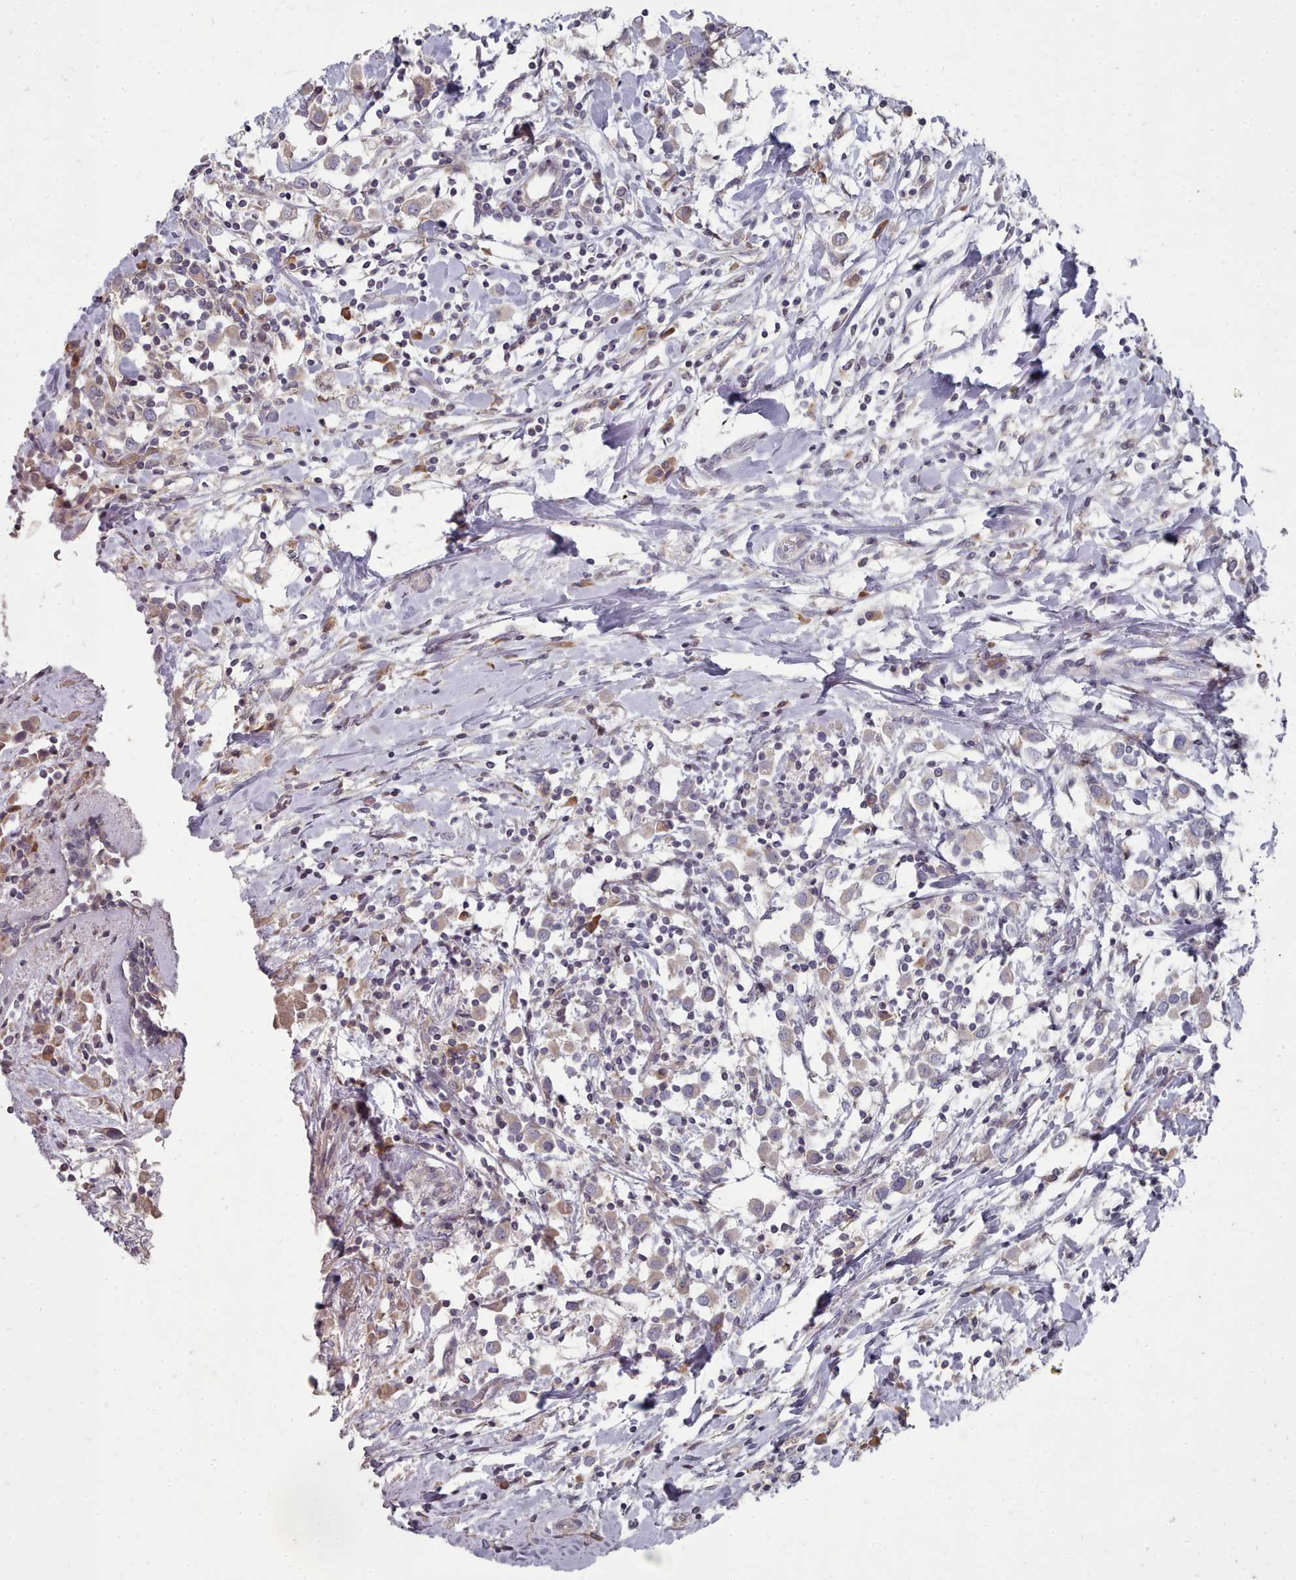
{"staining": {"intensity": "weak", "quantity": ">75%", "location": "cytoplasmic/membranous"}, "tissue": "breast cancer", "cell_type": "Tumor cells", "image_type": "cancer", "snomed": [{"axis": "morphology", "description": "Duct carcinoma"}, {"axis": "topography", "description": "Breast"}], "caption": "A high-resolution histopathology image shows immunohistochemistry (IHC) staining of breast cancer (invasive ductal carcinoma), which demonstrates weak cytoplasmic/membranous staining in approximately >75% of tumor cells. (Brightfield microscopy of DAB IHC at high magnification).", "gene": "ACKR3", "patient": {"sex": "female", "age": 61}}